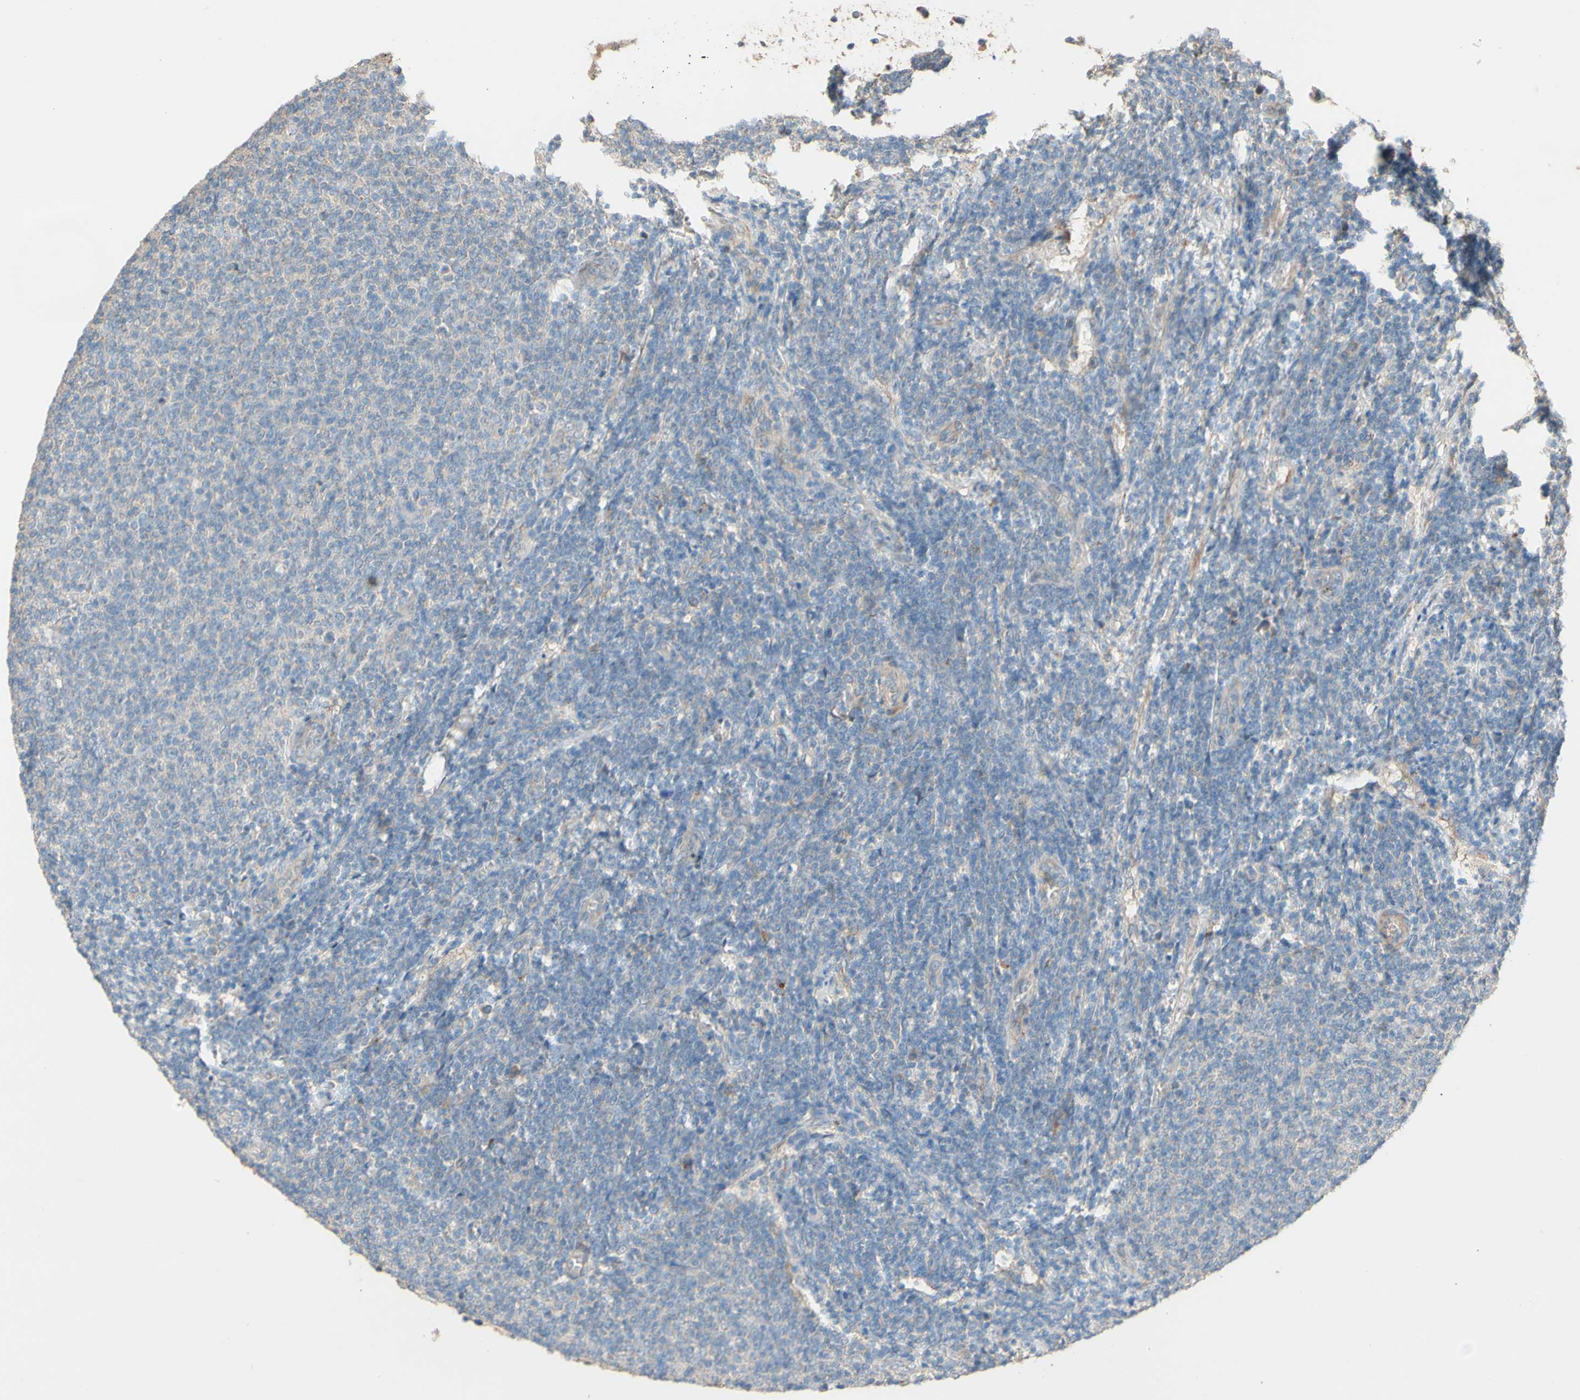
{"staining": {"intensity": "negative", "quantity": "none", "location": "none"}, "tissue": "lymphoma", "cell_type": "Tumor cells", "image_type": "cancer", "snomed": [{"axis": "morphology", "description": "Malignant lymphoma, non-Hodgkin's type, Low grade"}, {"axis": "topography", "description": "Lymph node"}], "caption": "A high-resolution micrograph shows IHC staining of lymphoma, which demonstrates no significant expression in tumor cells. (DAB immunohistochemistry with hematoxylin counter stain).", "gene": "DKK3", "patient": {"sex": "male", "age": 66}}